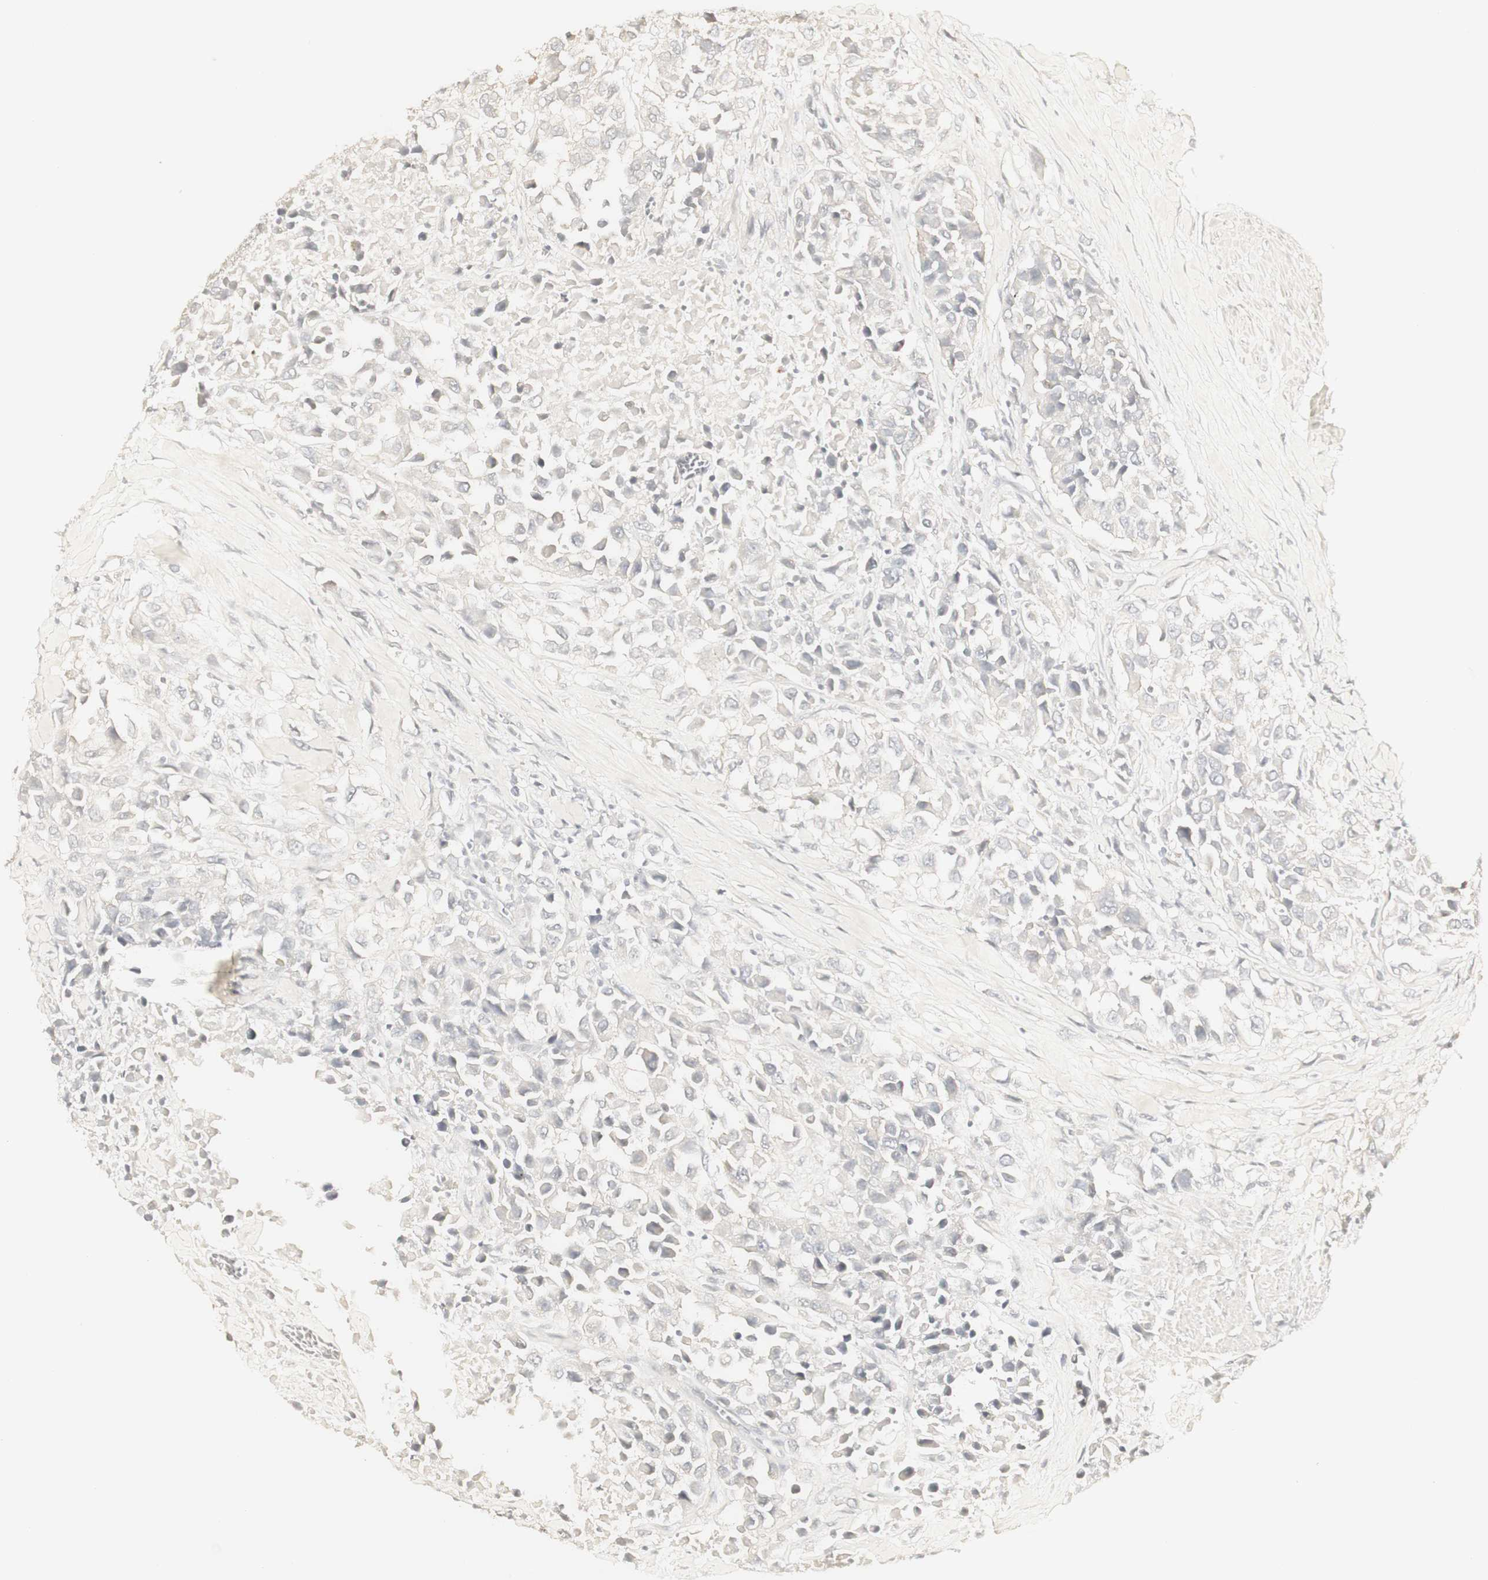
{"staining": {"intensity": "negative", "quantity": "none", "location": "none"}, "tissue": "urothelial cancer", "cell_type": "Tumor cells", "image_type": "cancer", "snomed": [{"axis": "morphology", "description": "Urothelial carcinoma, High grade"}, {"axis": "topography", "description": "Urinary bladder"}], "caption": "IHC of human urothelial cancer shows no staining in tumor cells.", "gene": "DSC2", "patient": {"sex": "female", "age": 80}}